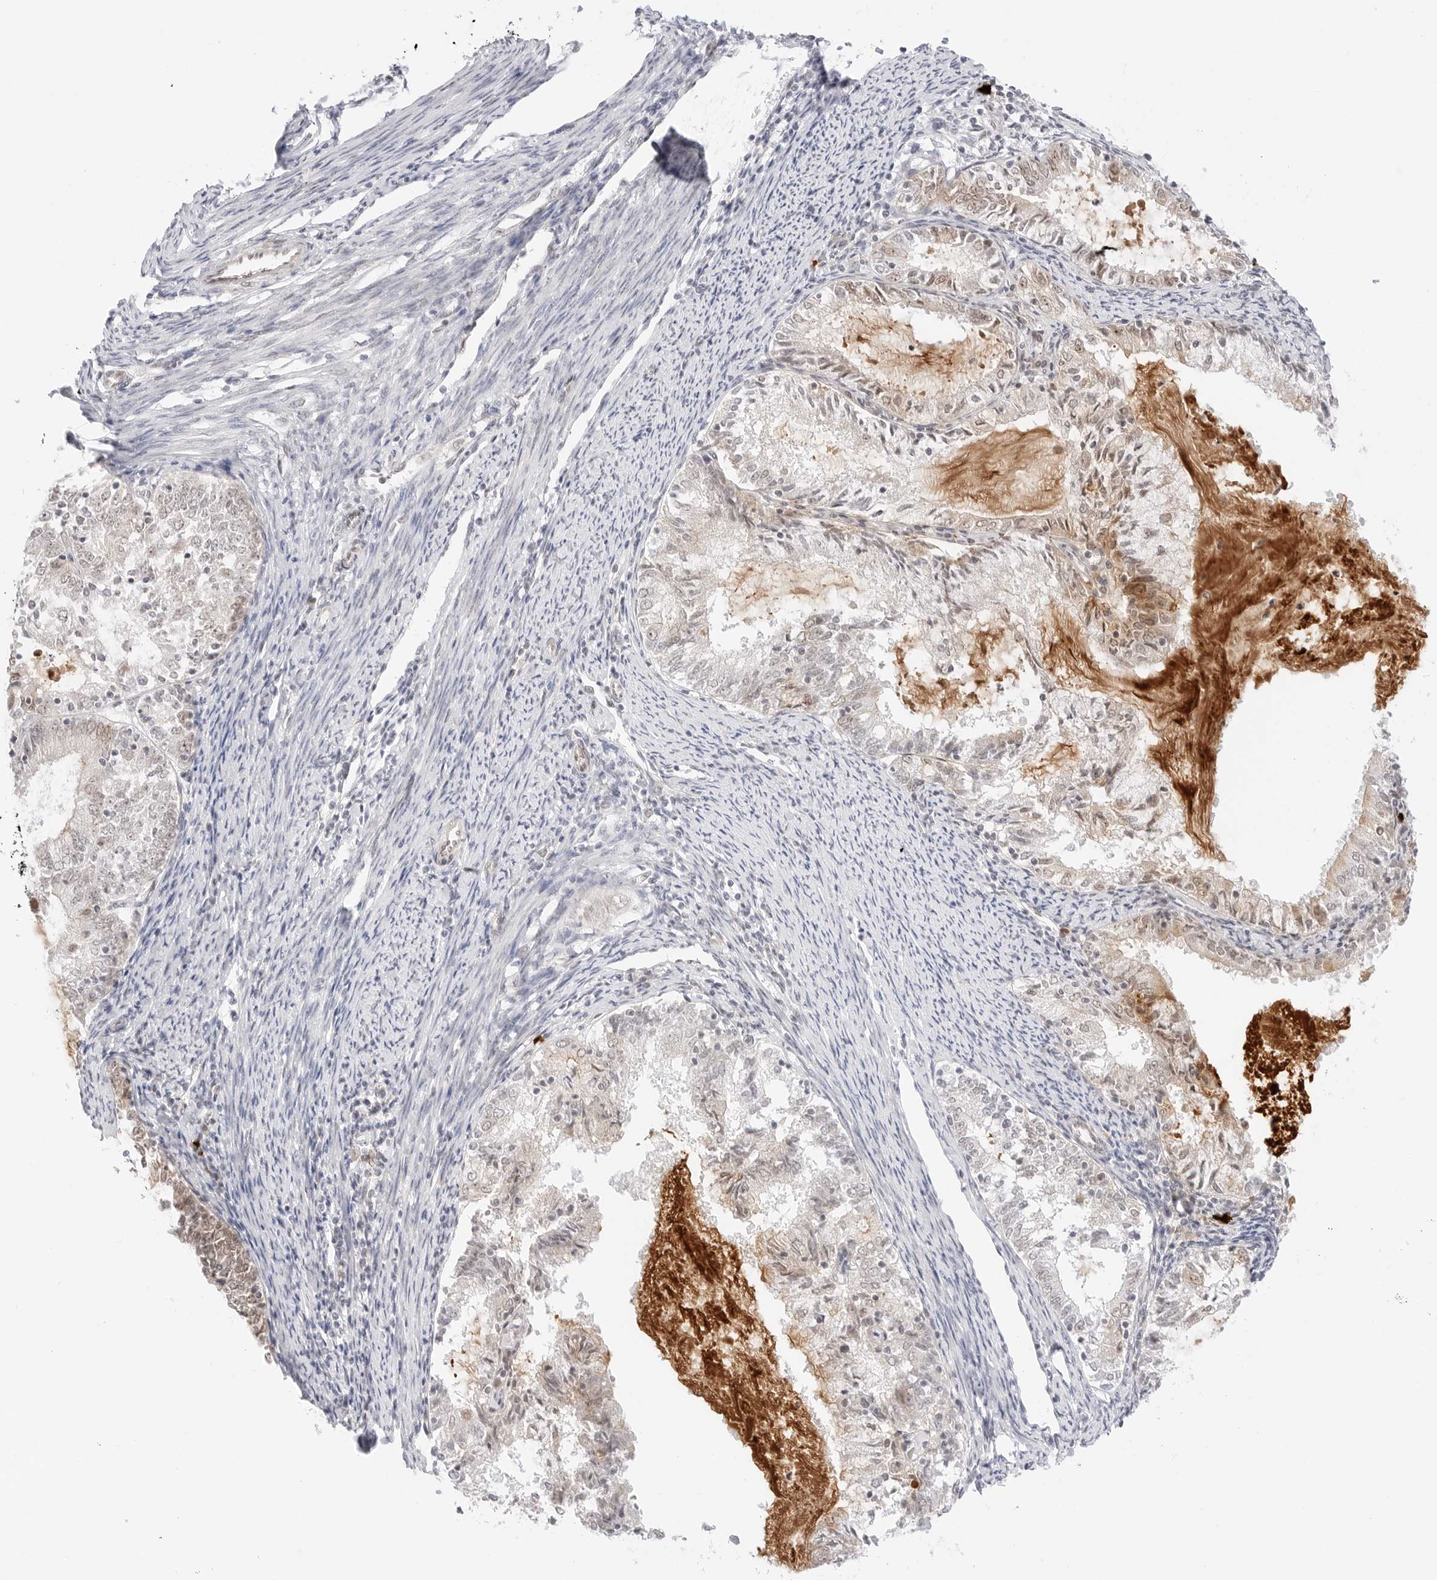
{"staining": {"intensity": "weak", "quantity": "25%-75%", "location": "cytoplasmic/membranous,nuclear"}, "tissue": "endometrial cancer", "cell_type": "Tumor cells", "image_type": "cancer", "snomed": [{"axis": "morphology", "description": "Adenocarcinoma, NOS"}, {"axis": "topography", "description": "Endometrium"}], "caption": "Immunohistochemistry (IHC) (DAB (3,3'-diaminobenzidine)) staining of human endometrial adenocarcinoma reveals weak cytoplasmic/membranous and nuclear protein expression in approximately 25%-75% of tumor cells.", "gene": "HIPK3", "patient": {"sex": "female", "age": 57}}